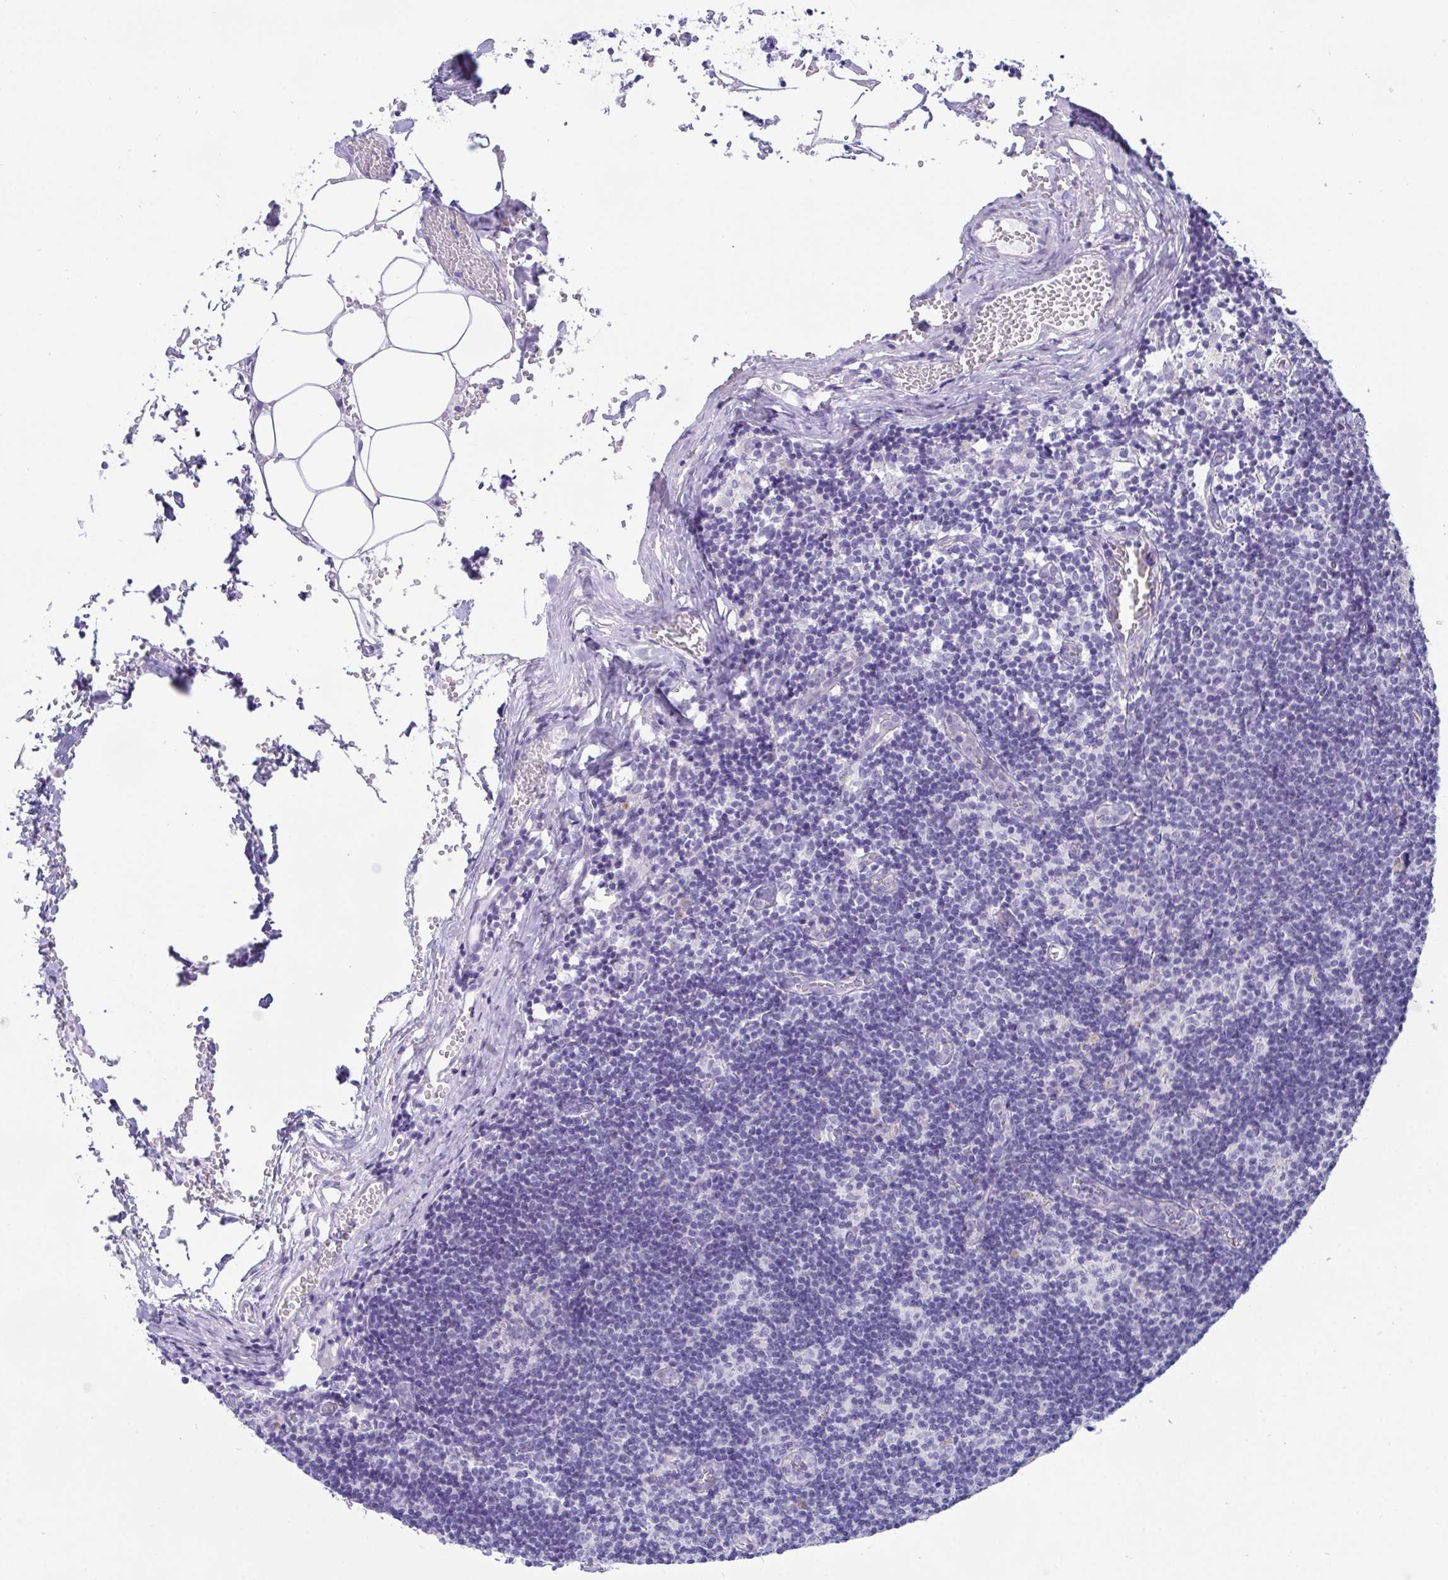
{"staining": {"intensity": "negative", "quantity": "none", "location": "none"}, "tissue": "lymph node", "cell_type": "Germinal center cells", "image_type": "normal", "snomed": [{"axis": "morphology", "description": "Normal tissue, NOS"}, {"axis": "topography", "description": "Lymph node"}], "caption": "Germinal center cells are negative for protein expression in normal human lymph node. (Brightfield microscopy of DAB immunohistochemistry (IHC) at high magnification).", "gene": "TMEM106B", "patient": {"sex": "female", "age": 31}}